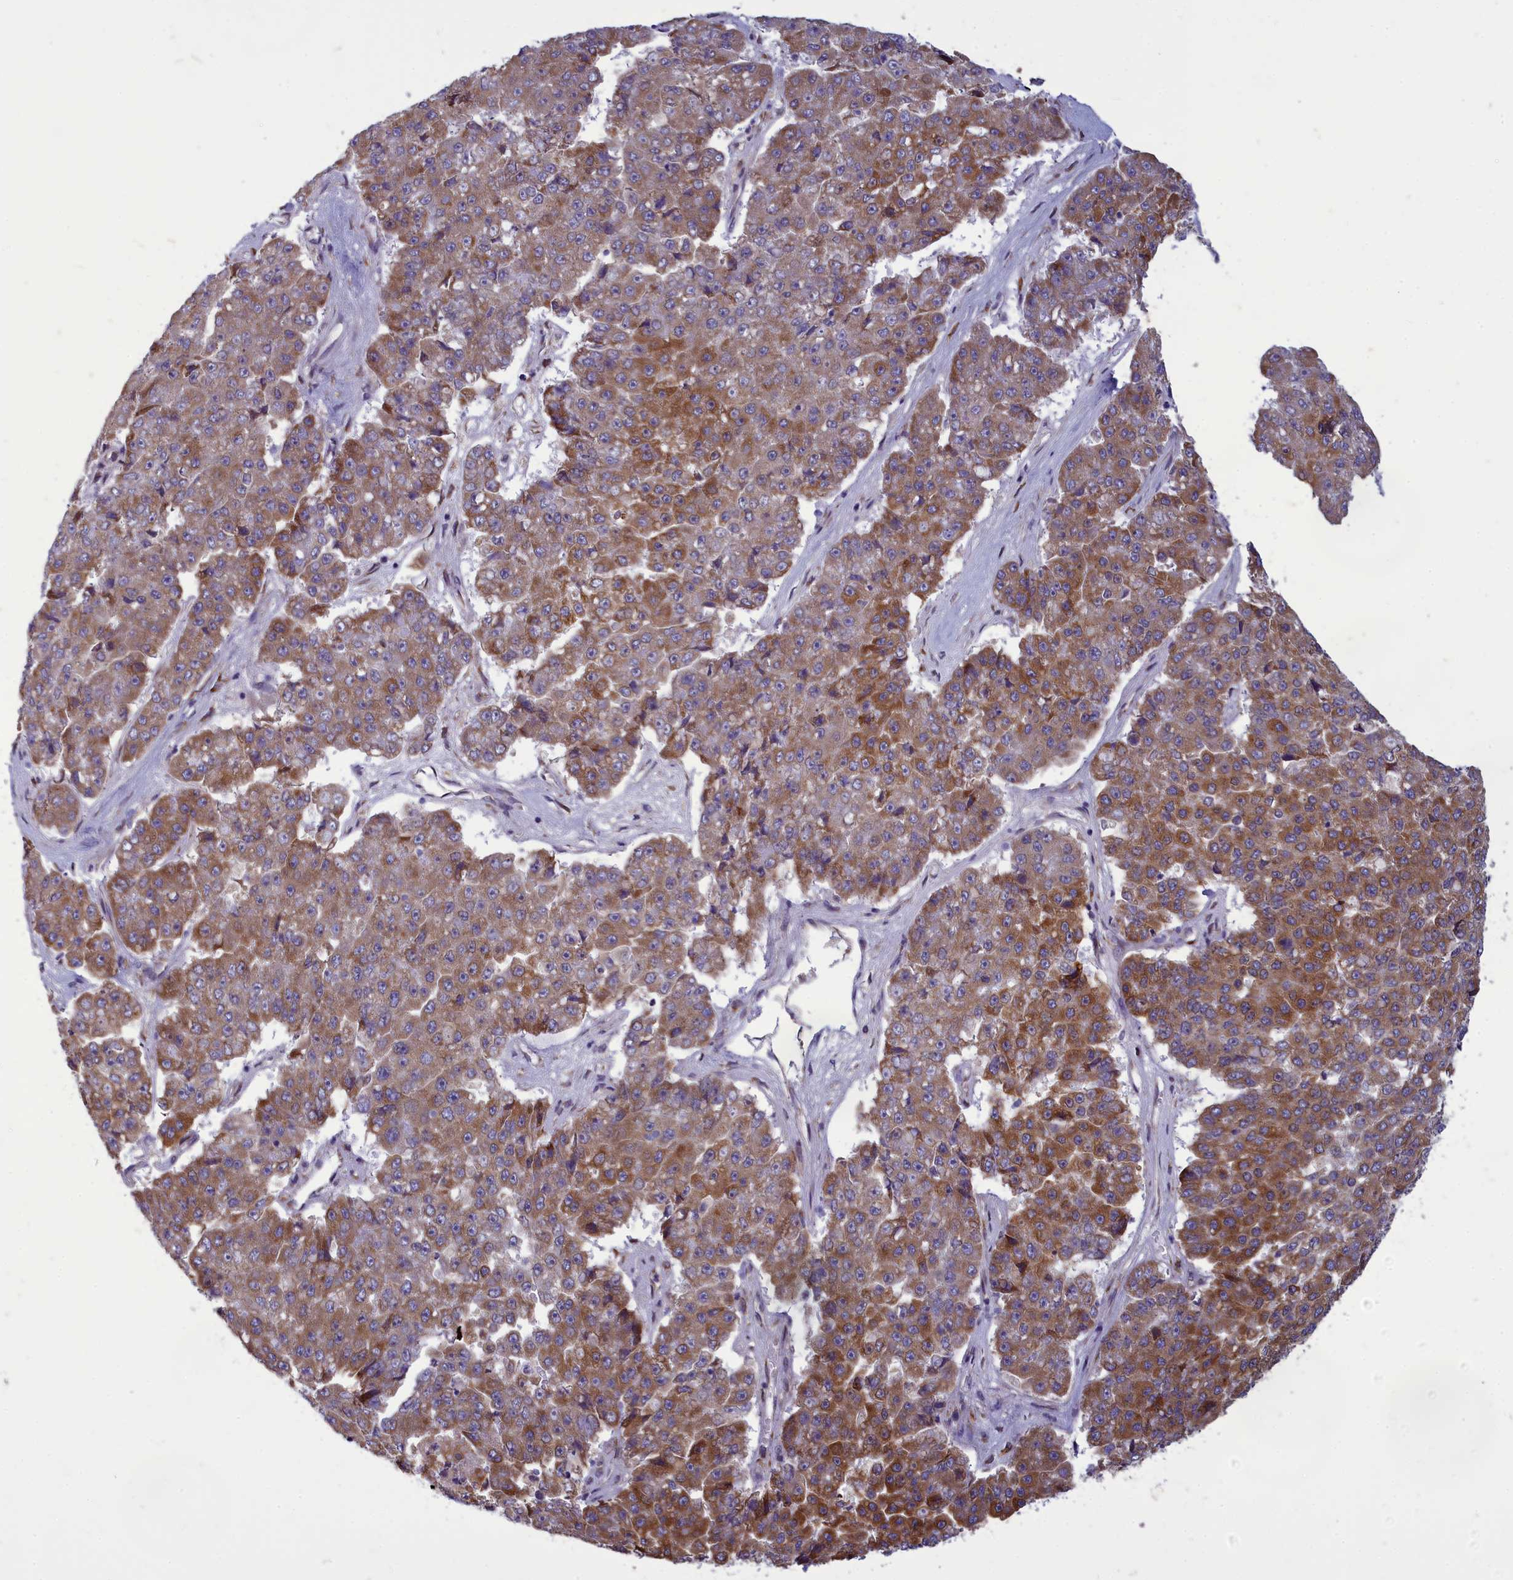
{"staining": {"intensity": "moderate", "quantity": ">75%", "location": "cytoplasmic/membranous"}, "tissue": "pancreatic cancer", "cell_type": "Tumor cells", "image_type": "cancer", "snomed": [{"axis": "morphology", "description": "Adenocarcinoma, NOS"}, {"axis": "topography", "description": "Pancreas"}], "caption": "Immunohistochemistry (DAB) staining of pancreatic cancer (adenocarcinoma) demonstrates moderate cytoplasmic/membranous protein positivity in about >75% of tumor cells.", "gene": "CENATAC", "patient": {"sex": "male", "age": 50}}